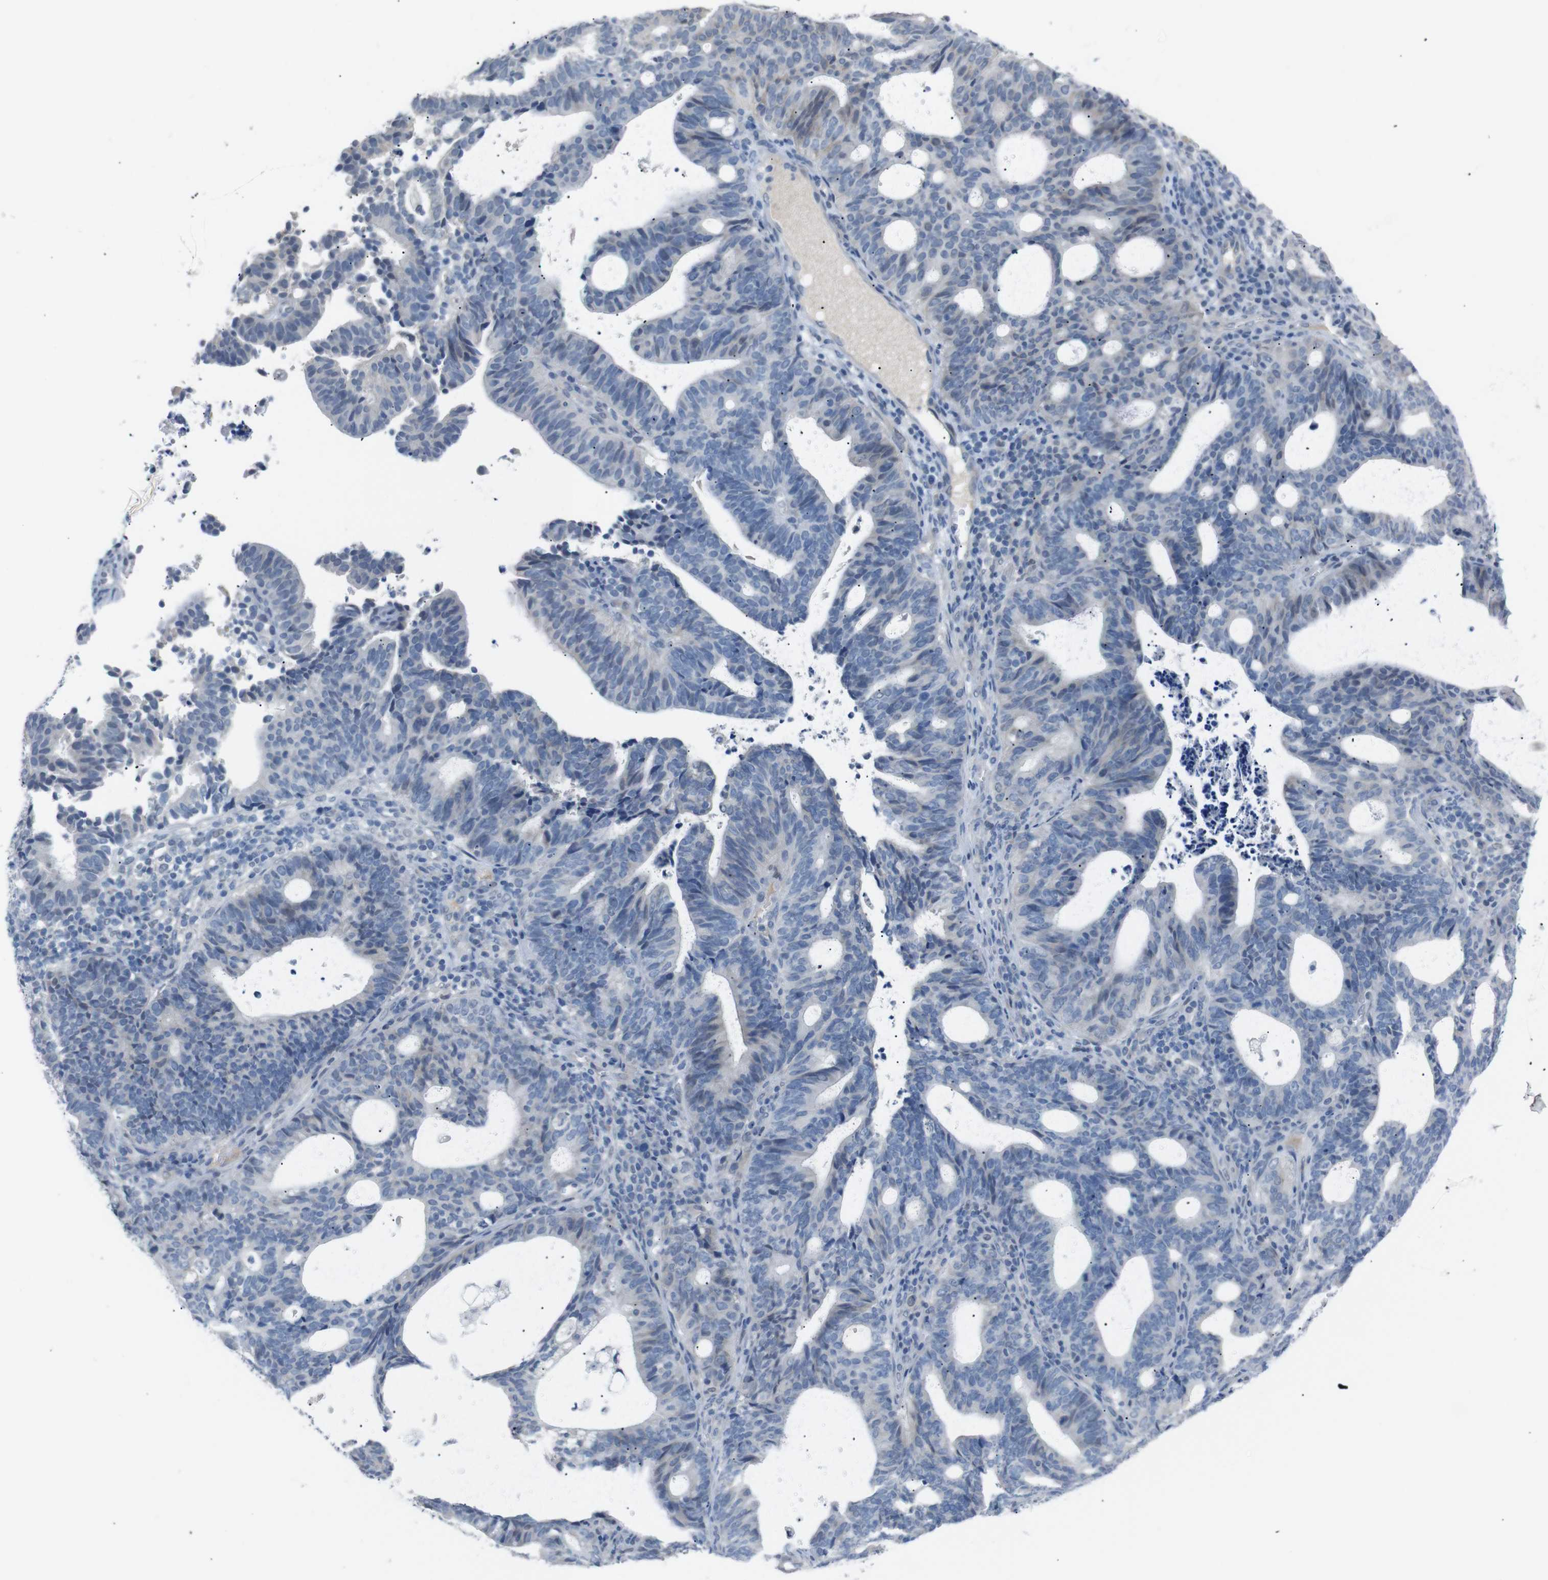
{"staining": {"intensity": "weak", "quantity": "<25%", "location": "cytoplasmic/membranous"}, "tissue": "endometrial cancer", "cell_type": "Tumor cells", "image_type": "cancer", "snomed": [{"axis": "morphology", "description": "Adenocarcinoma, NOS"}, {"axis": "topography", "description": "Uterus"}], "caption": "IHC of endometrial adenocarcinoma shows no staining in tumor cells.", "gene": "CHRM5", "patient": {"sex": "female", "age": 83}}